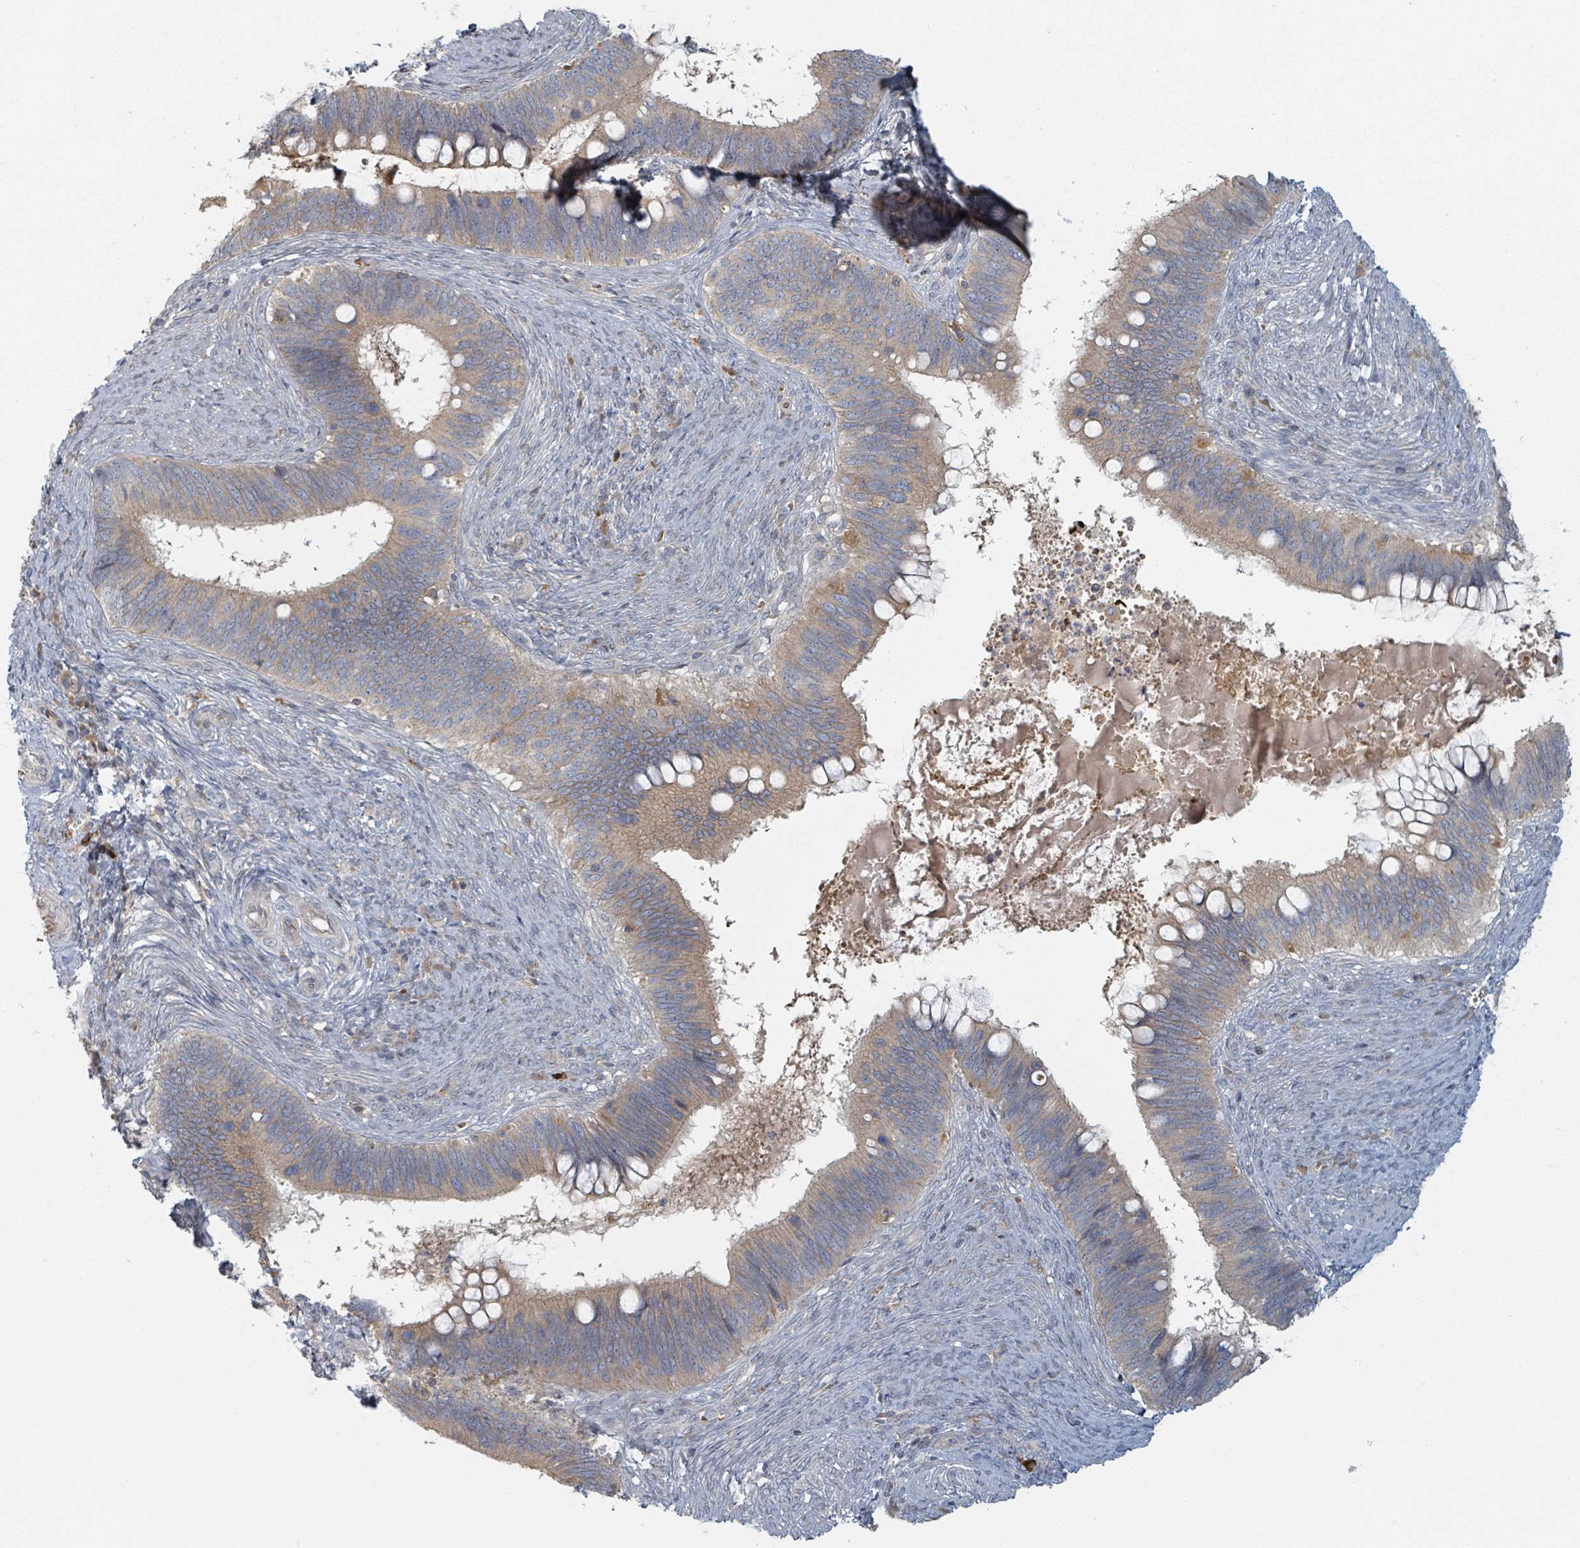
{"staining": {"intensity": "moderate", "quantity": ">75%", "location": "cytoplasmic/membranous"}, "tissue": "cervical cancer", "cell_type": "Tumor cells", "image_type": "cancer", "snomed": [{"axis": "morphology", "description": "Adenocarcinoma, NOS"}, {"axis": "topography", "description": "Cervix"}], "caption": "IHC photomicrograph of cervical cancer (adenocarcinoma) stained for a protein (brown), which demonstrates medium levels of moderate cytoplasmic/membranous positivity in about >75% of tumor cells.", "gene": "TRPC4AP", "patient": {"sex": "female", "age": 42}}